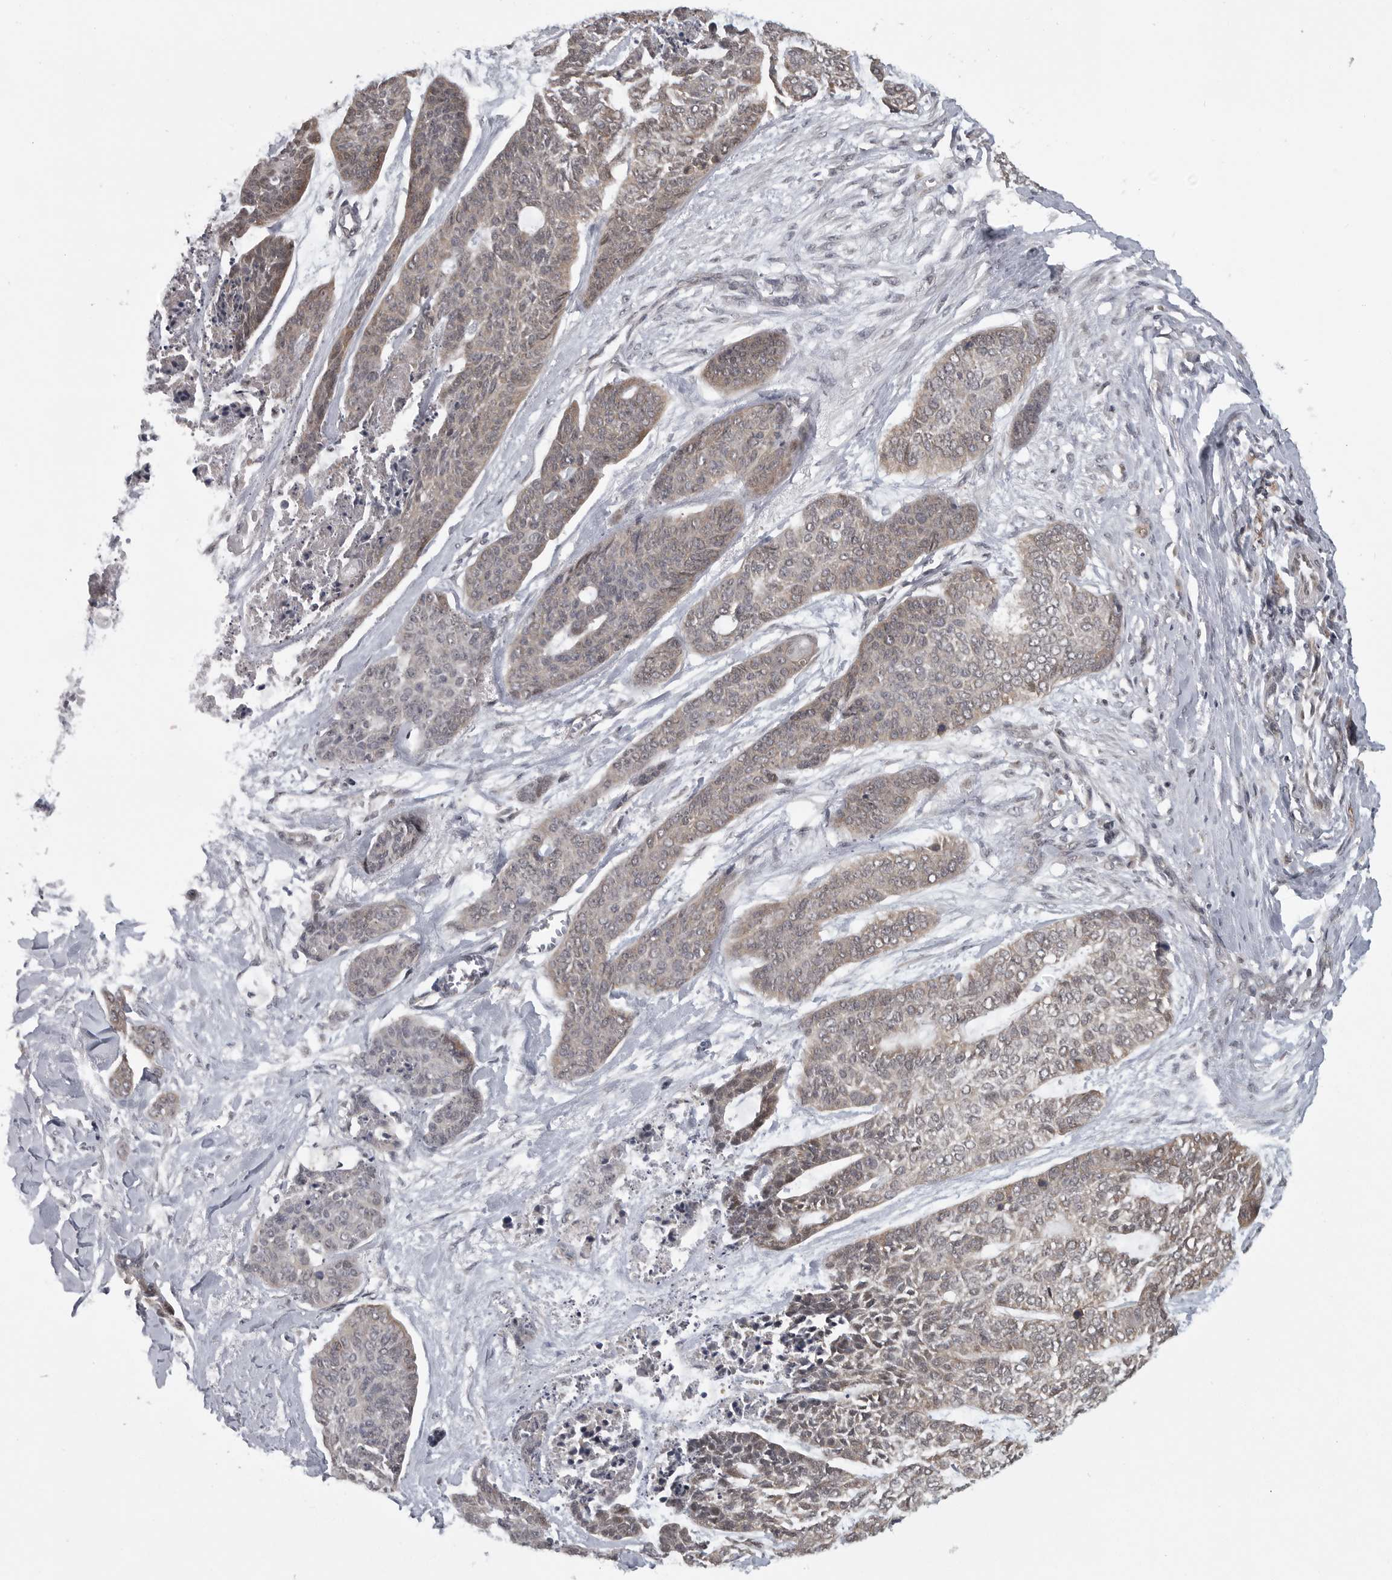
{"staining": {"intensity": "weak", "quantity": "<25%", "location": "cytoplasmic/membranous"}, "tissue": "skin cancer", "cell_type": "Tumor cells", "image_type": "cancer", "snomed": [{"axis": "morphology", "description": "Basal cell carcinoma"}, {"axis": "topography", "description": "Skin"}], "caption": "This is a histopathology image of IHC staining of skin cancer, which shows no expression in tumor cells.", "gene": "PPP1R9A", "patient": {"sex": "female", "age": 64}}